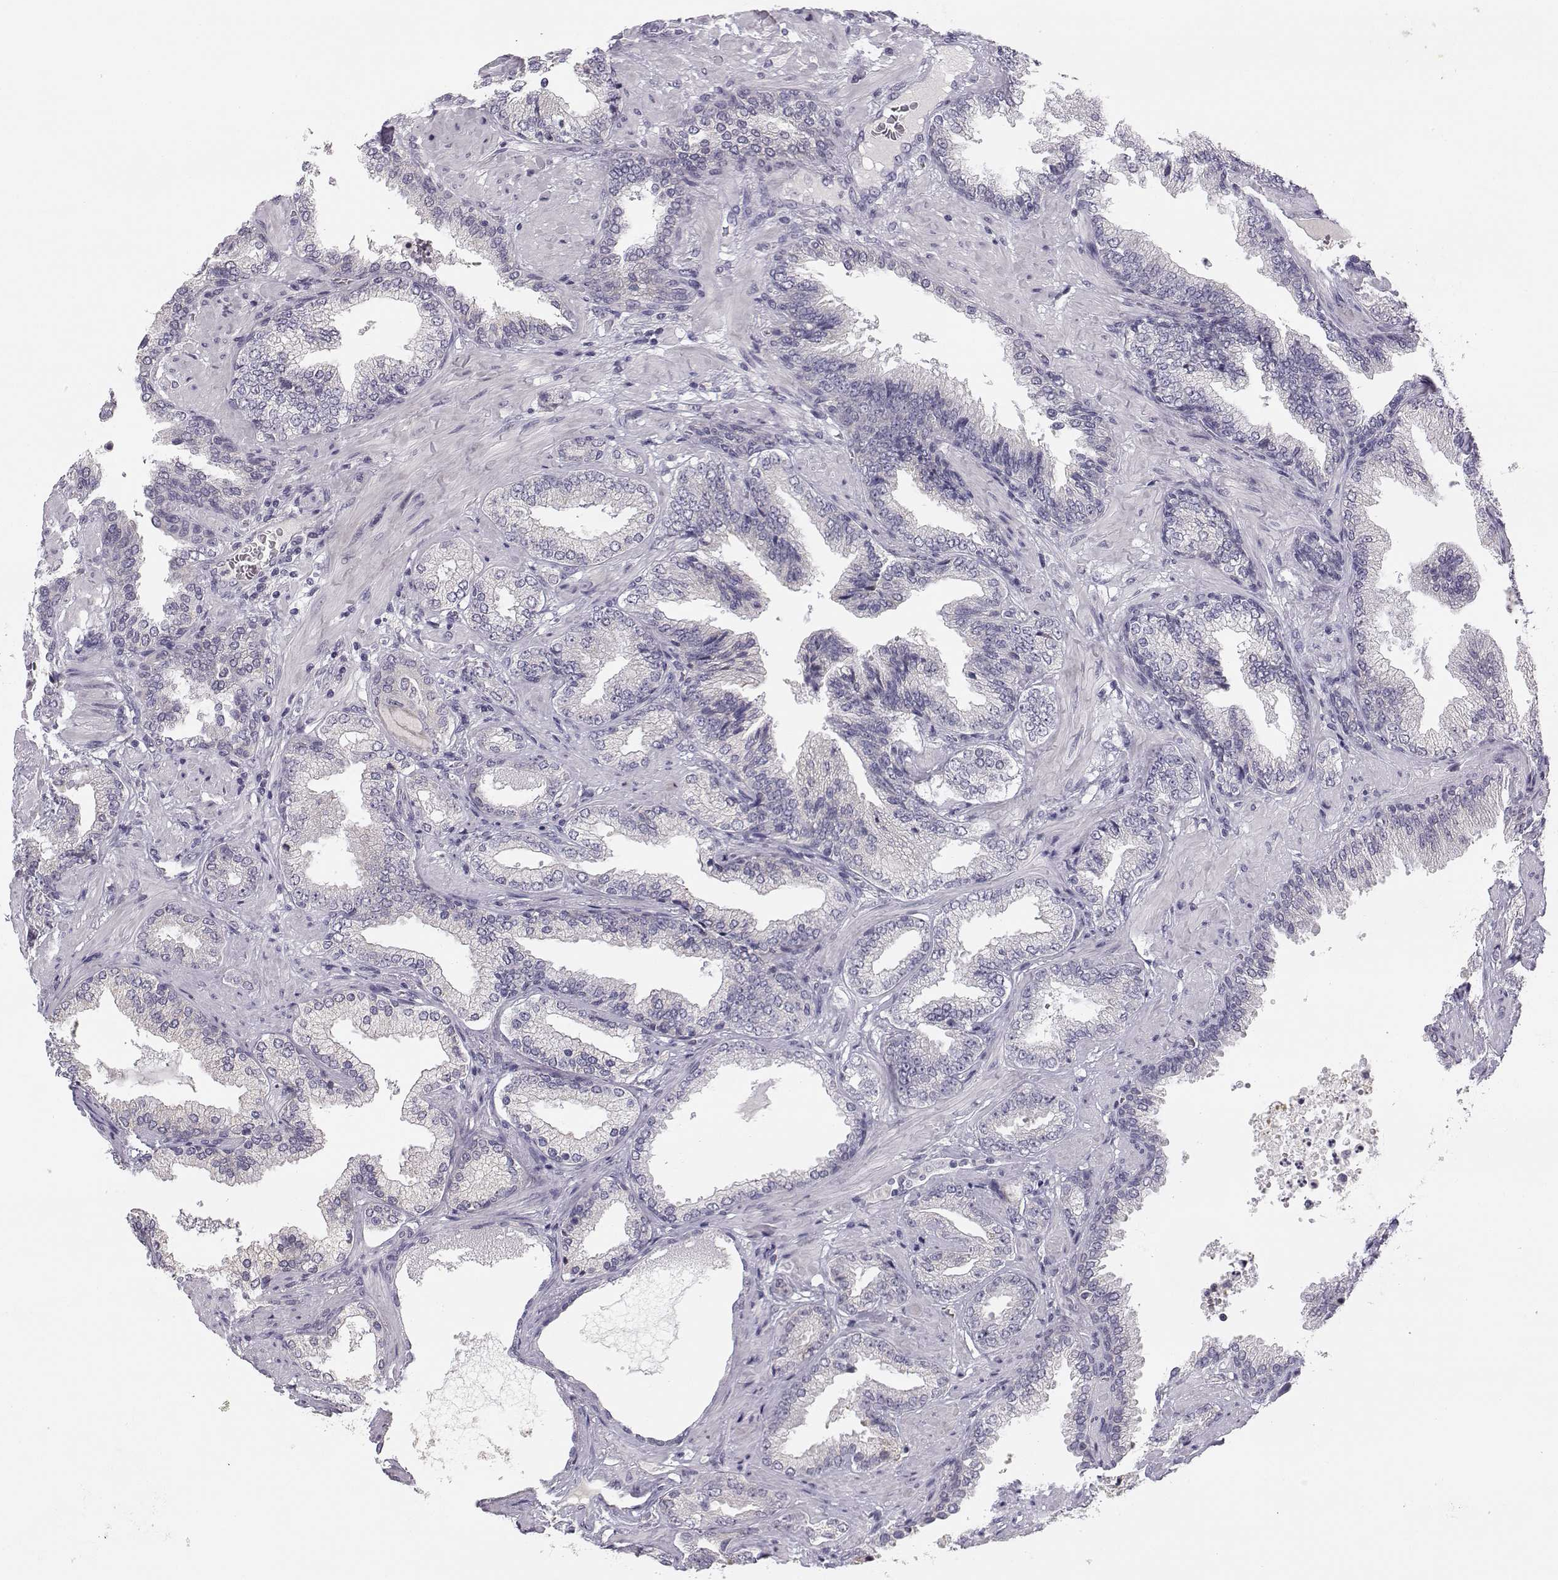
{"staining": {"intensity": "negative", "quantity": "none", "location": "none"}, "tissue": "prostate cancer", "cell_type": "Tumor cells", "image_type": "cancer", "snomed": [{"axis": "morphology", "description": "Adenocarcinoma, Low grade"}, {"axis": "topography", "description": "Prostate"}], "caption": "DAB immunohistochemical staining of prostate cancer reveals no significant positivity in tumor cells.", "gene": "ACSL6", "patient": {"sex": "male", "age": 68}}